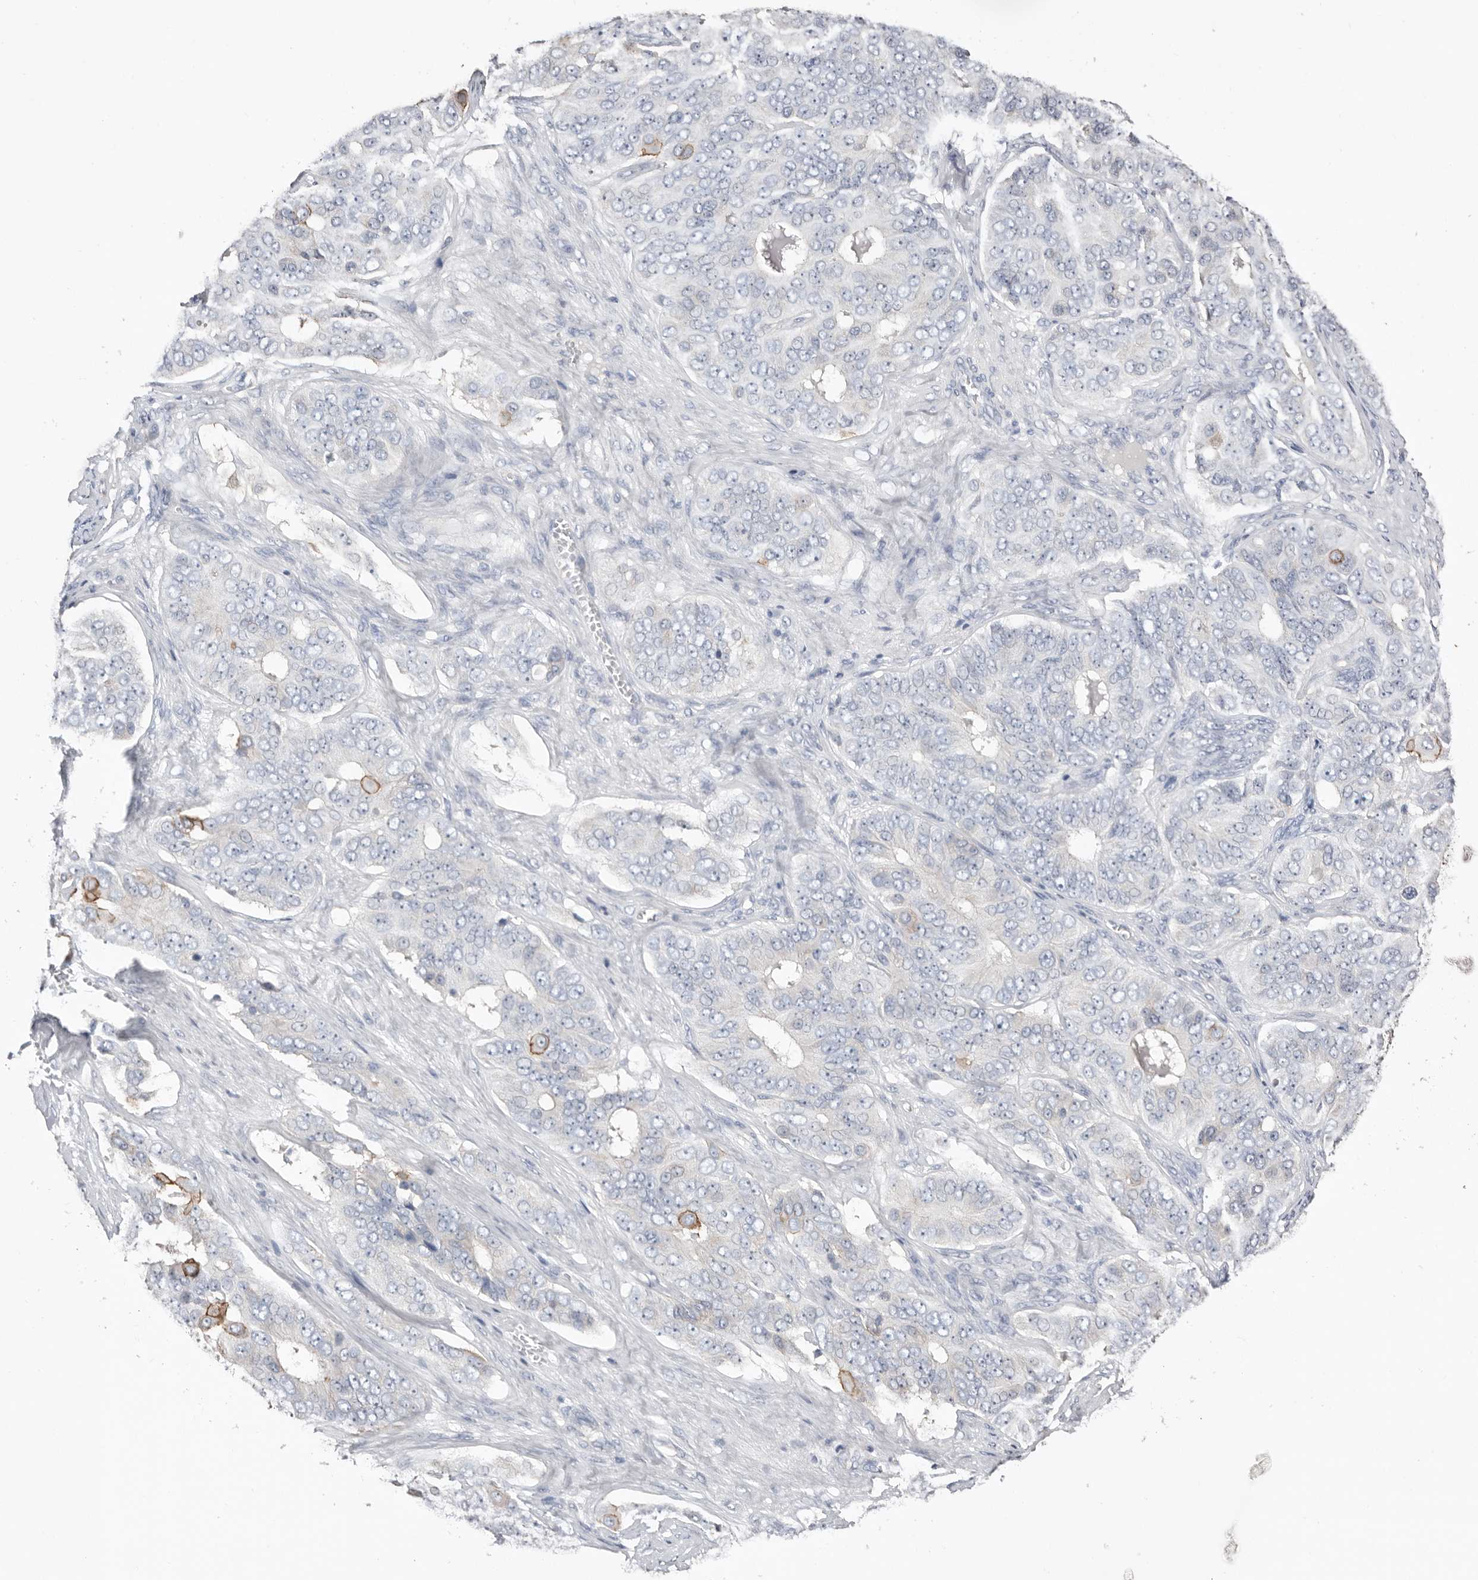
{"staining": {"intensity": "moderate", "quantity": "<25%", "location": "cytoplasmic/membranous"}, "tissue": "ovarian cancer", "cell_type": "Tumor cells", "image_type": "cancer", "snomed": [{"axis": "morphology", "description": "Carcinoma, endometroid"}, {"axis": "topography", "description": "Ovary"}], "caption": "An image of endometroid carcinoma (ovarian) stained for a protein exhibits moderate cytoplasmic/membranous brown staining in tumor cells.", "gene": "S100A14", "patient": {"sex": "female", "age": 51}}